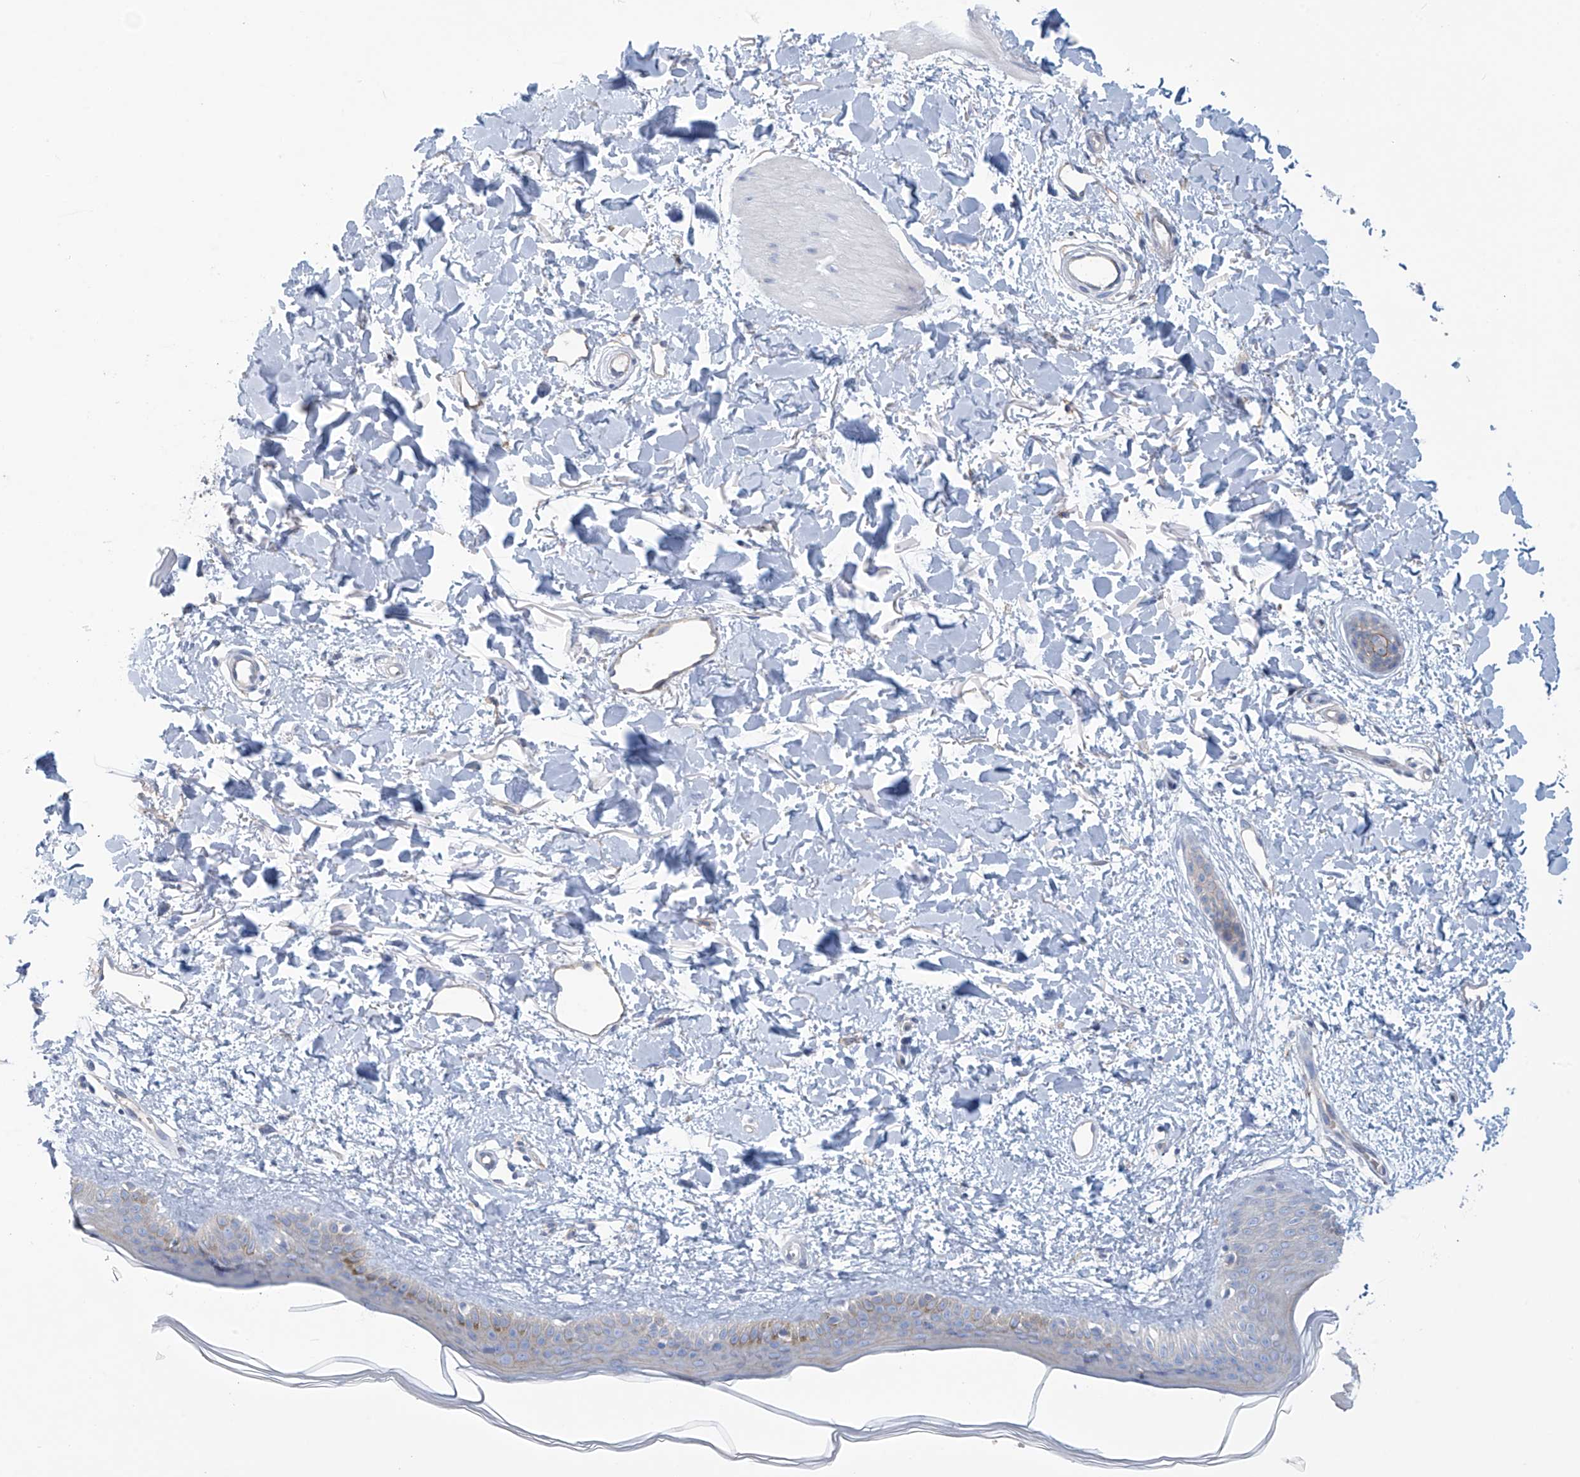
{"staining": {"intensity": "negative", "quantity": "none", "location": "none"}, "tissue": "skin", "cell_type": "Fibroblasts", "image_type": "normal", "snomed": [{"axis": "morphology", "description": "Normal tissue, NOS"}, {"axis": "topography", "description": "Skin"}], "caption": "Immunohistochemical staining of normal skin shows no significant positivity in fibroblasts.", "gene": "ABHD13", "patient": {"sex": "female", "age": 58}}